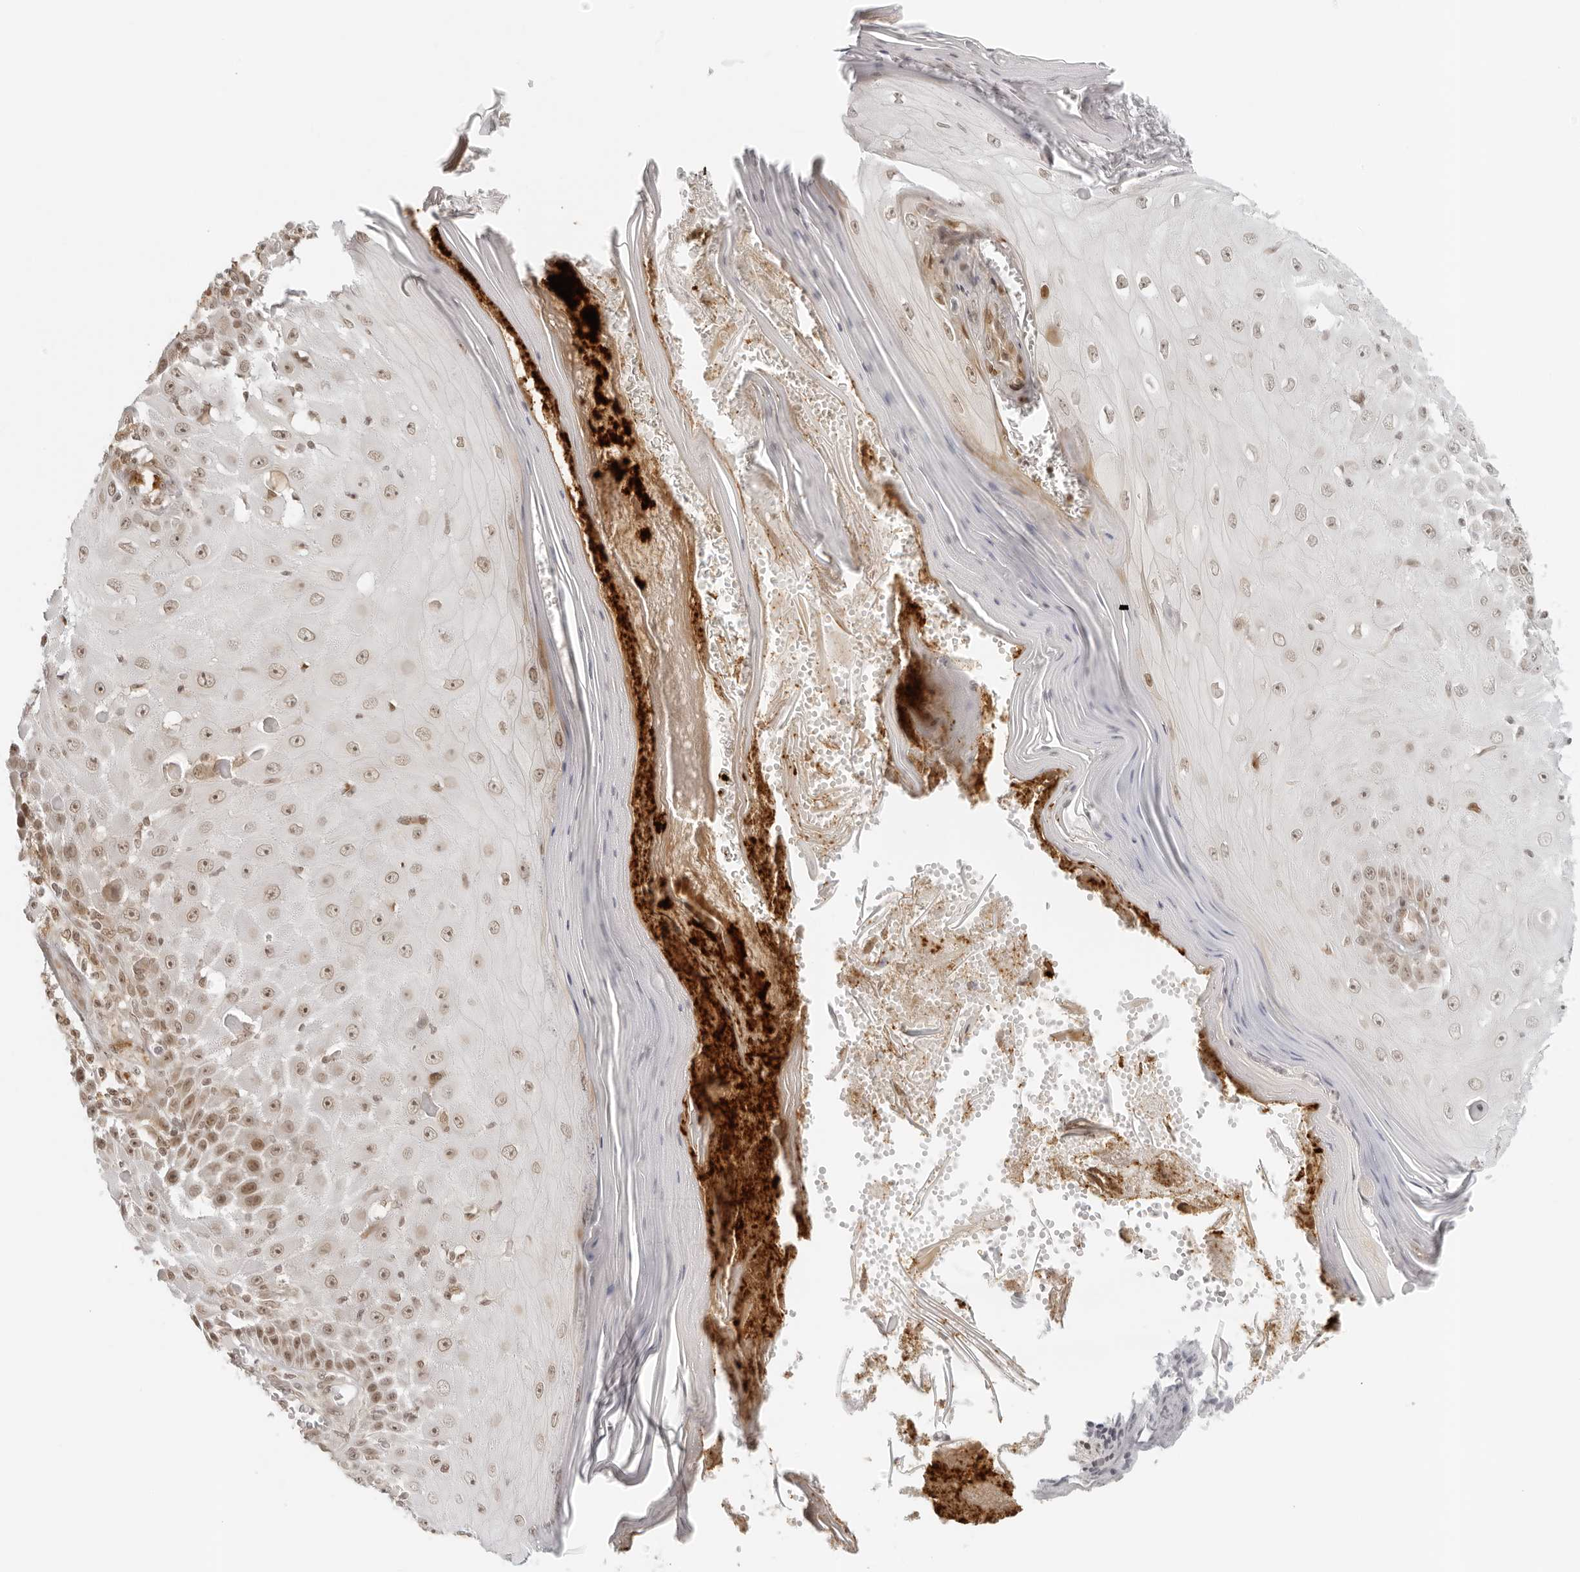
{"staining": {"intensity": "moderate", "quantity": ">75%", "location": "nuclear"}, "tissue": "skin cancer", "cell_type": "Tumor cells", "image_type": "cancer", "snomed": [{"axis": "morphology", "description": "Squamous cell carcinoma, NOS"}, {"axis": "topography", "description": "Skin"}], "caption": "This histopathology image displays IHC staining of human skin squamous cell carcinoma, with medium moderate nuclear expression in approximately >75% of tumor cells.", "gene": "ZNF407", "patient": {"sex": "female", "age": 73}}